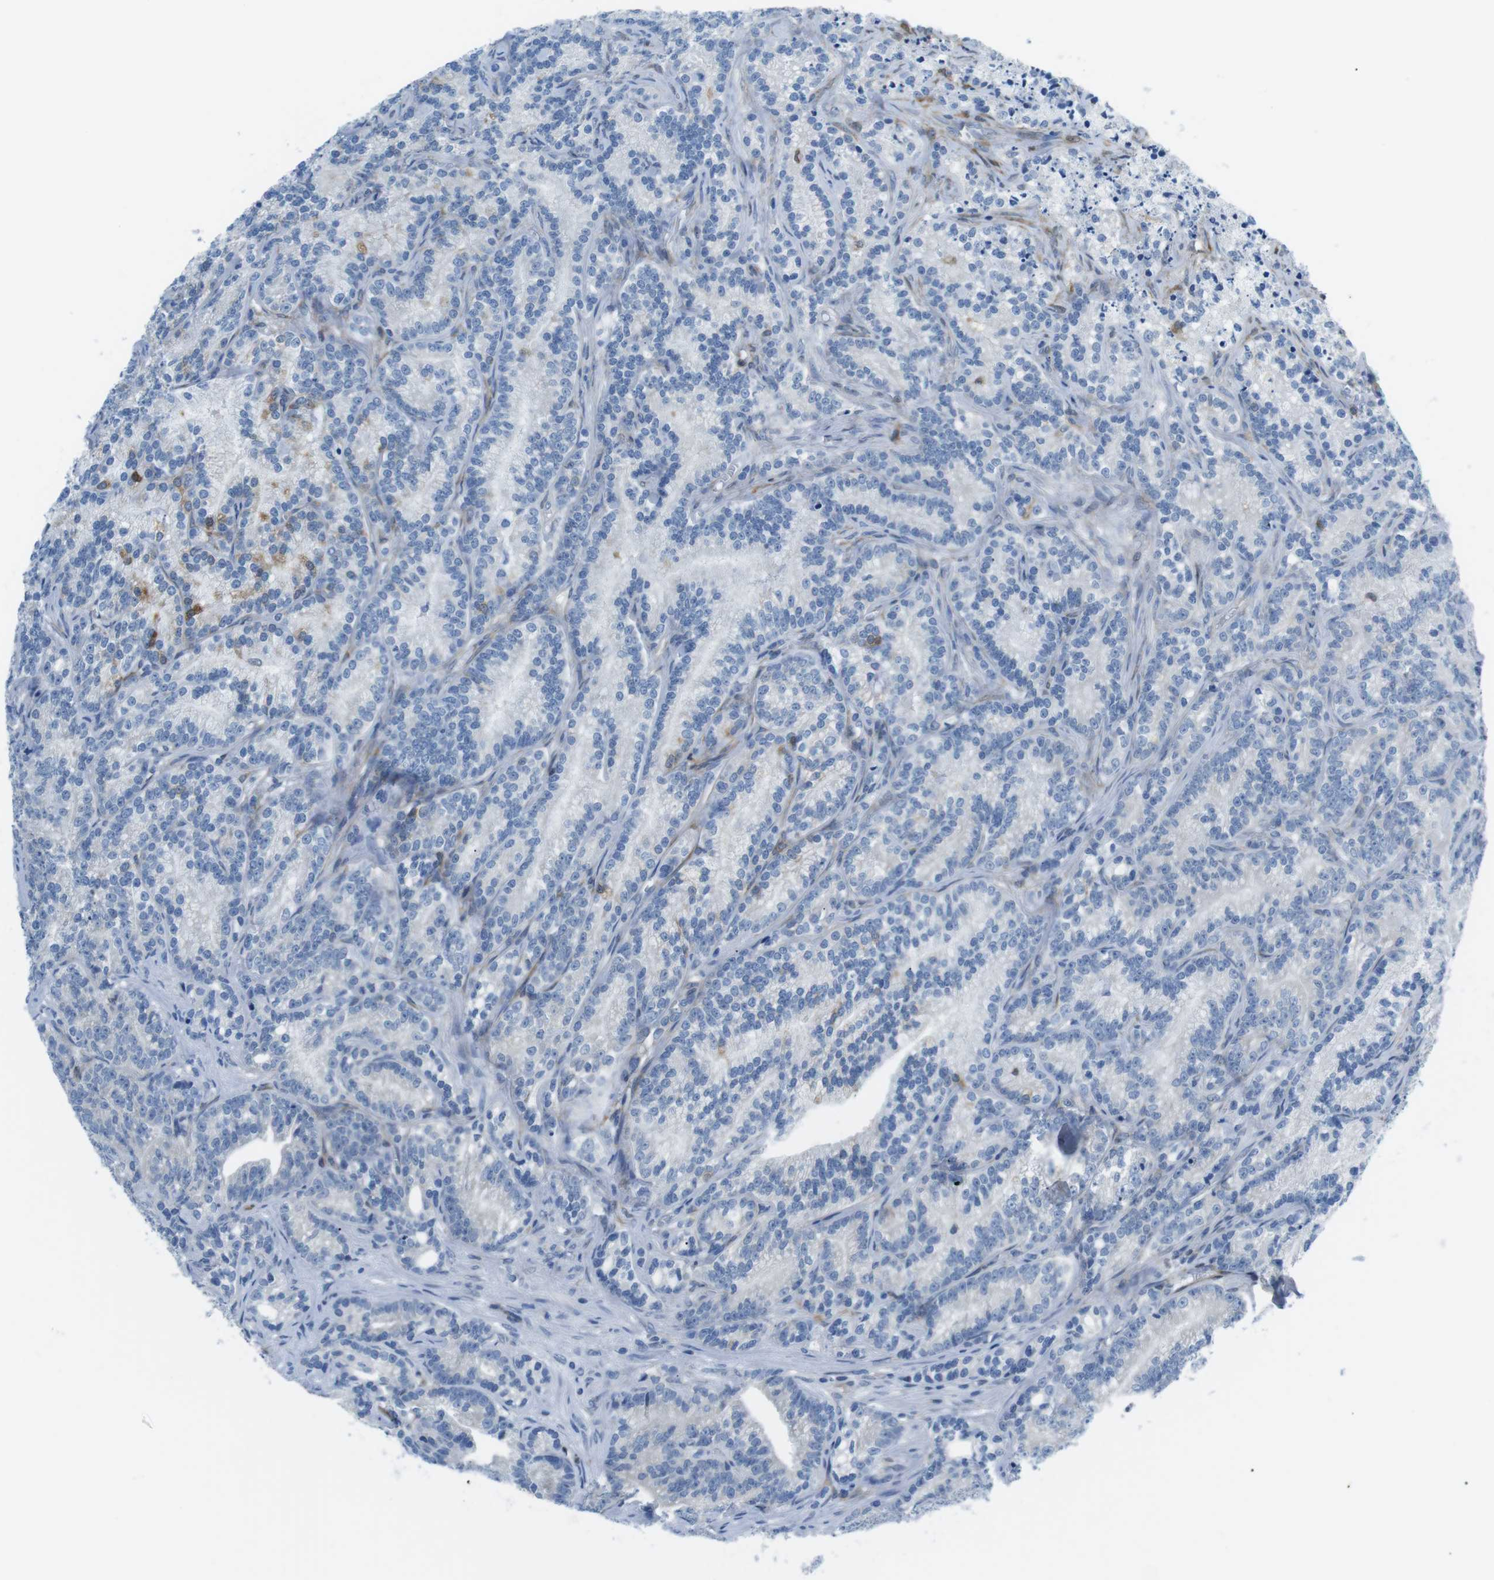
{"staining": {"intensity": "negative", "quantity": "none", "location": "none"}, "tissue": "prostate cancer", "cell_type": "Tumor cells", "image_type": "cancer", "snomed": [{"axis": "morphology", "description": "Adenocarcinoma, Low grade"}, {"axis": "topography", "description": "Prostate"}], "caption": "DAB immunohistochemical staining of prostate cancer demonstrates no significant staining in tumor cells.", "gene": "PHLDA1", "patient": {"sex": "male", "age": 89}}